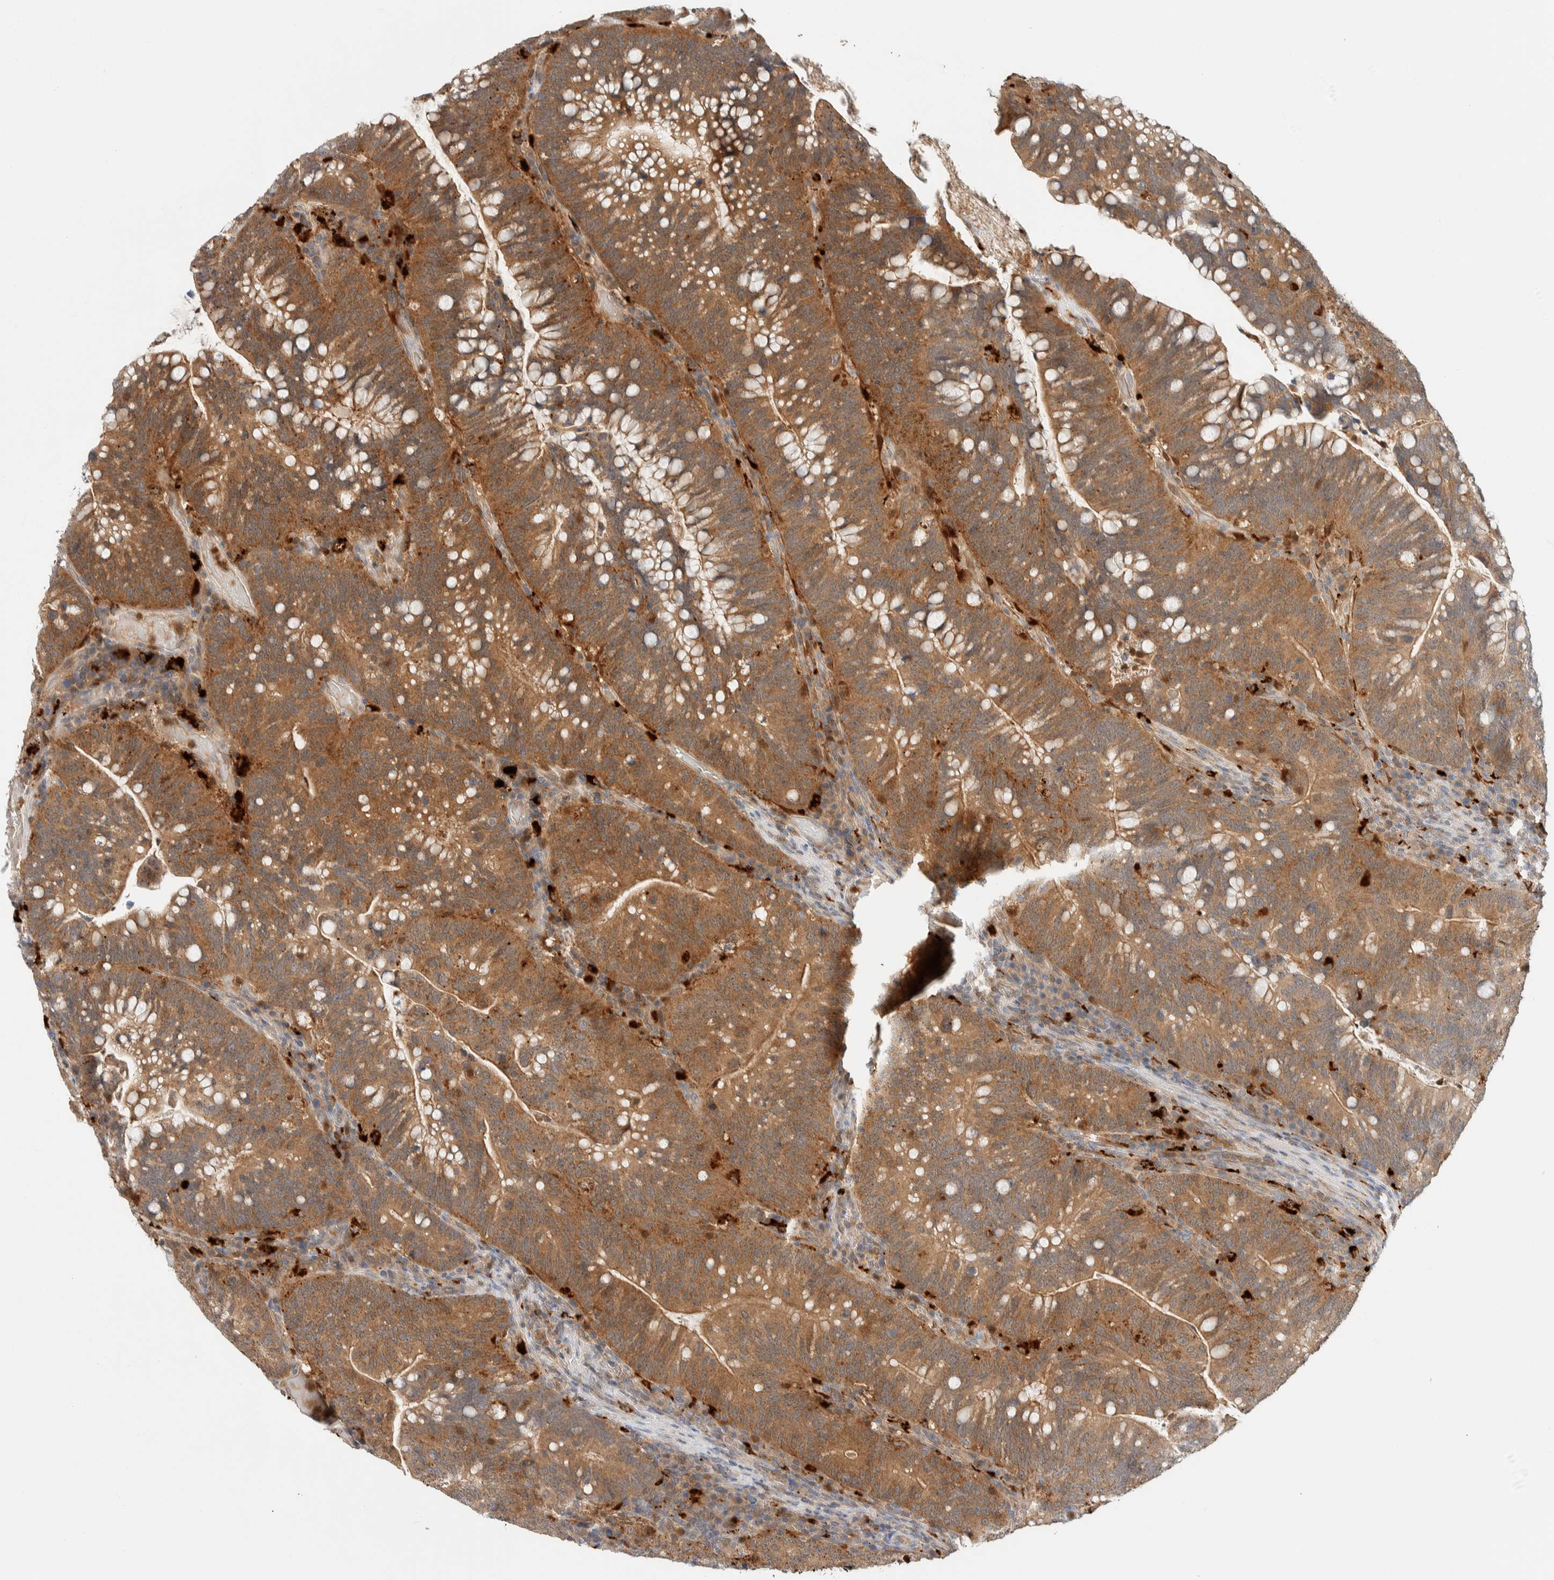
{"staining": {"intensity": "moderate", "quantity": ">75%", "location": "cytoplasmic/membranous"}, "tissue": "colorectal cancer", "cell_type": "Tumor cells", "image_type": "cancer", "snomed": [{"axis": "morphology", "description": "Adenocarcinoma, NOS"}, {"axis": "topography", "description": "Colon"}], "caption": "IHC of human colorectal cancer exhibits medium levels of moderate cytoplasmic/membranous positivity in approximately >75% of tumor cells. The staining was performed using DAB, with brown indicating positive protein expression. Nuclei are stained blue with hematoxylin.", "gene": "GCLM", "patient": {"sex": "female", "age": 66}}